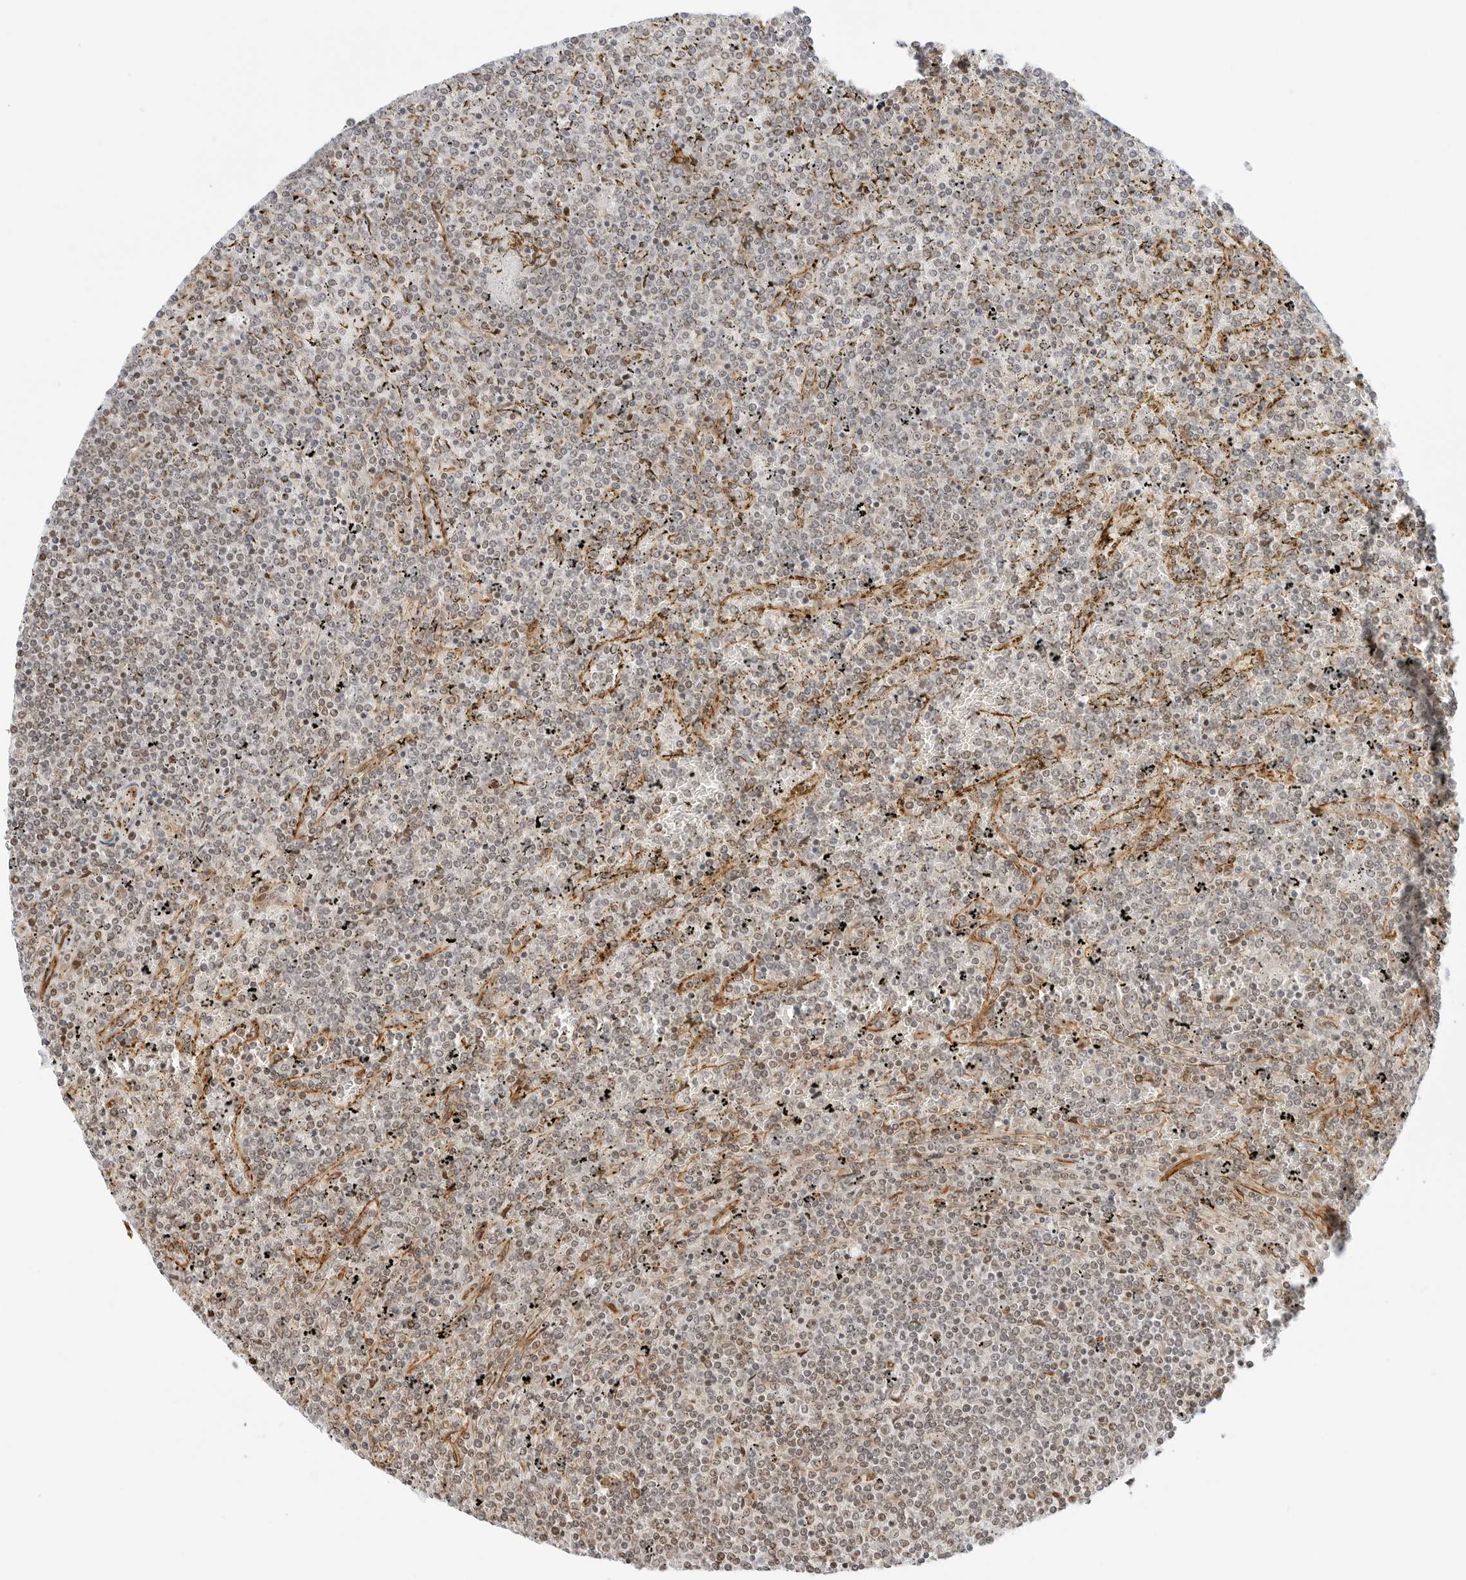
{"staining": {"intensity": "weak", "quantity": "<25%", "location": "nuclear"}, "tissue": "lymphoma", "cell_type": "Tumor cells", "image_type": "cancer", "snomed": [{"axis": "morphology", "description": "Malignant lymphoma, non-Hodgkin's type, Low grade"}, {"axis": "topography", "description": "Spleen"}], "caption": "Human lymphoma stained for a protein using immunohistochemistry (IHC) shows no staining in tumor cells.", "gene": "ZNF613", "patient": {"sex": "female", "age": 19}}